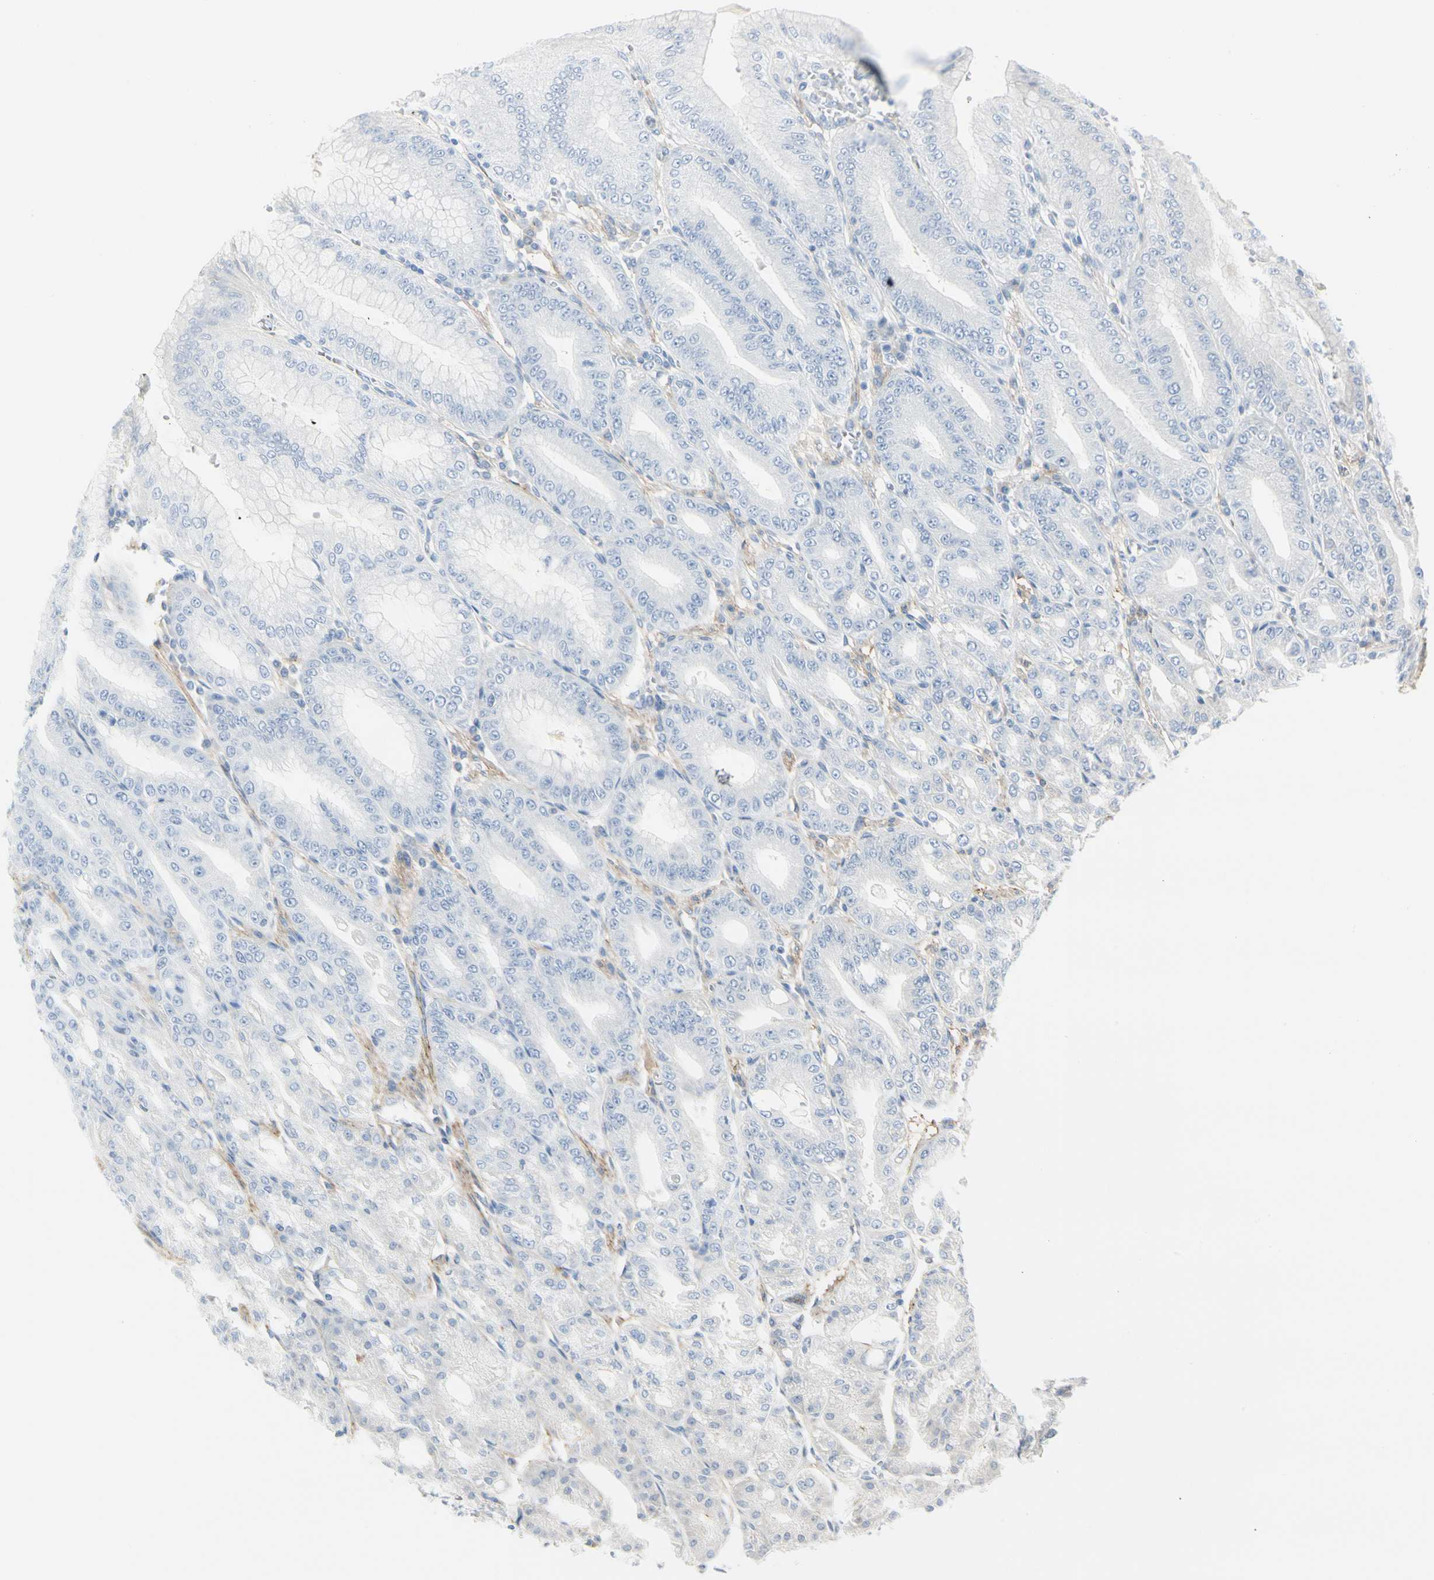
{"staining": {"intensity": "negative", "quantity": "none", "location": "none"}, "tissue": "stomach", "cell_type": "Glandular cells", "image_type": "normal", "snomed": [{"axis": "morphology", "description": "Normal tissue, NOS"}, {"axis": "topography", "description": "Stomach, lower"}], "caption": "The micrograph shows no significant positivity in glandular cells of stomach. The staining was performed using DAB to visualize the protein expression in brown, while the nuclei were stained in blue with hematoxylin (Magnification: 20x).", "gene": "CLEC2B", "patient": {"sex": "male", "age": 71}}